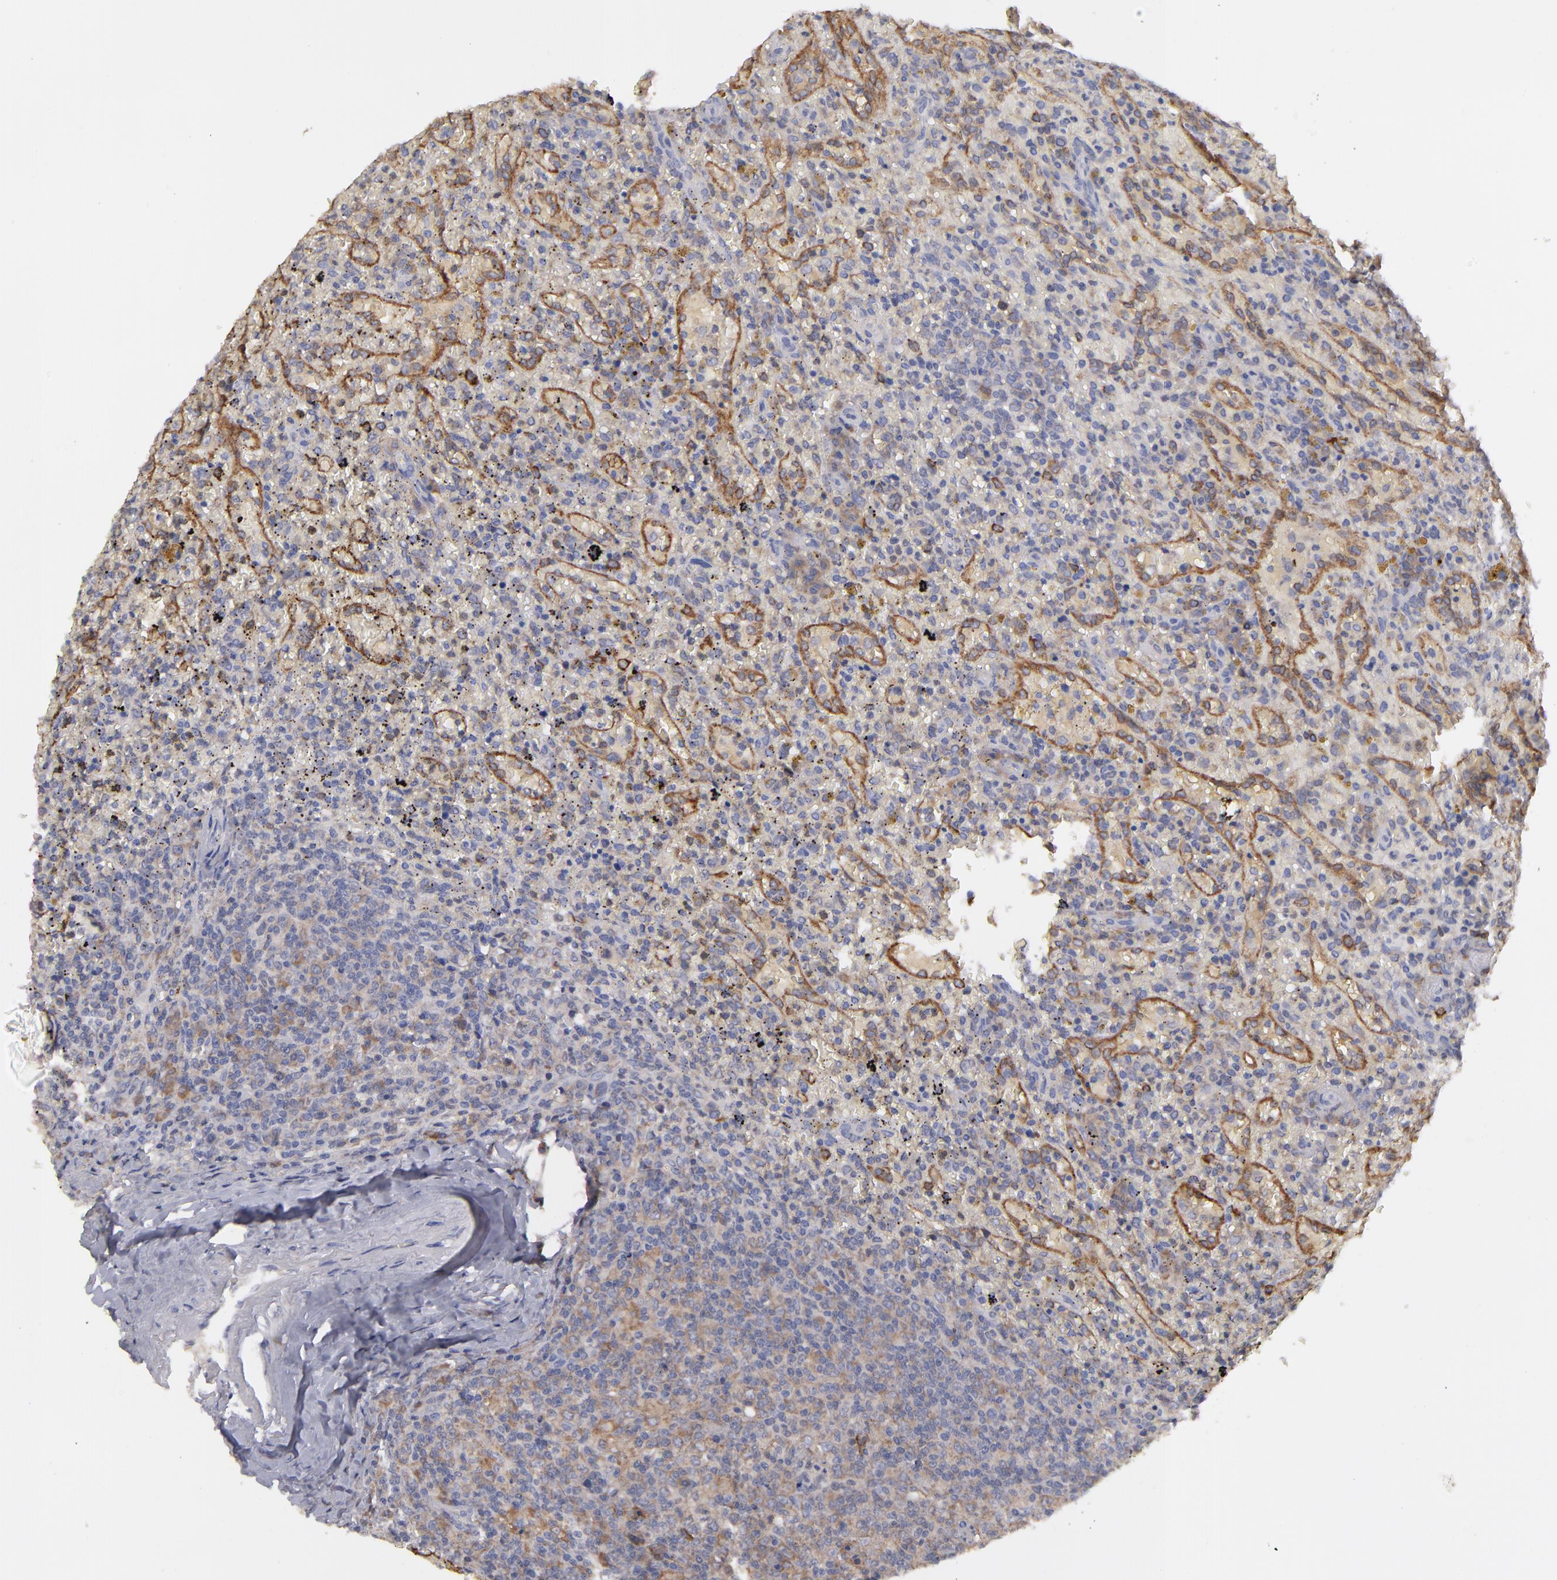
{"staining": {"intensity": "weak", "quantity": "25%-75%", "location": "cytoplasmic/membranous"}, "tissue": "lymphoma", "cell_type": "Tumor cells", "image_type": "cancer", "snomed": [{"axis": "morphology", "description": "Malignant lymphoma, non-Hodgkin's type, High grade"}, {"axis": "topography", "description": "Spleen"}, {"axis": "topography", "description": "Lymph node"}], "caption": "Immunohistochemical staining of malignant lymphoma, non-Hodgkin's type (high-grade) reveals weak cytoplasmic/membranous protein staining in approximately 25%-75% of tumor cells. The protein of interest is stained brown, and the nuclei are stained in blue (DAB IHC with brightfield microscopy, high magnification).", "gene": "MTHFD1", "patient": {"sex": "female", "age": 70}}